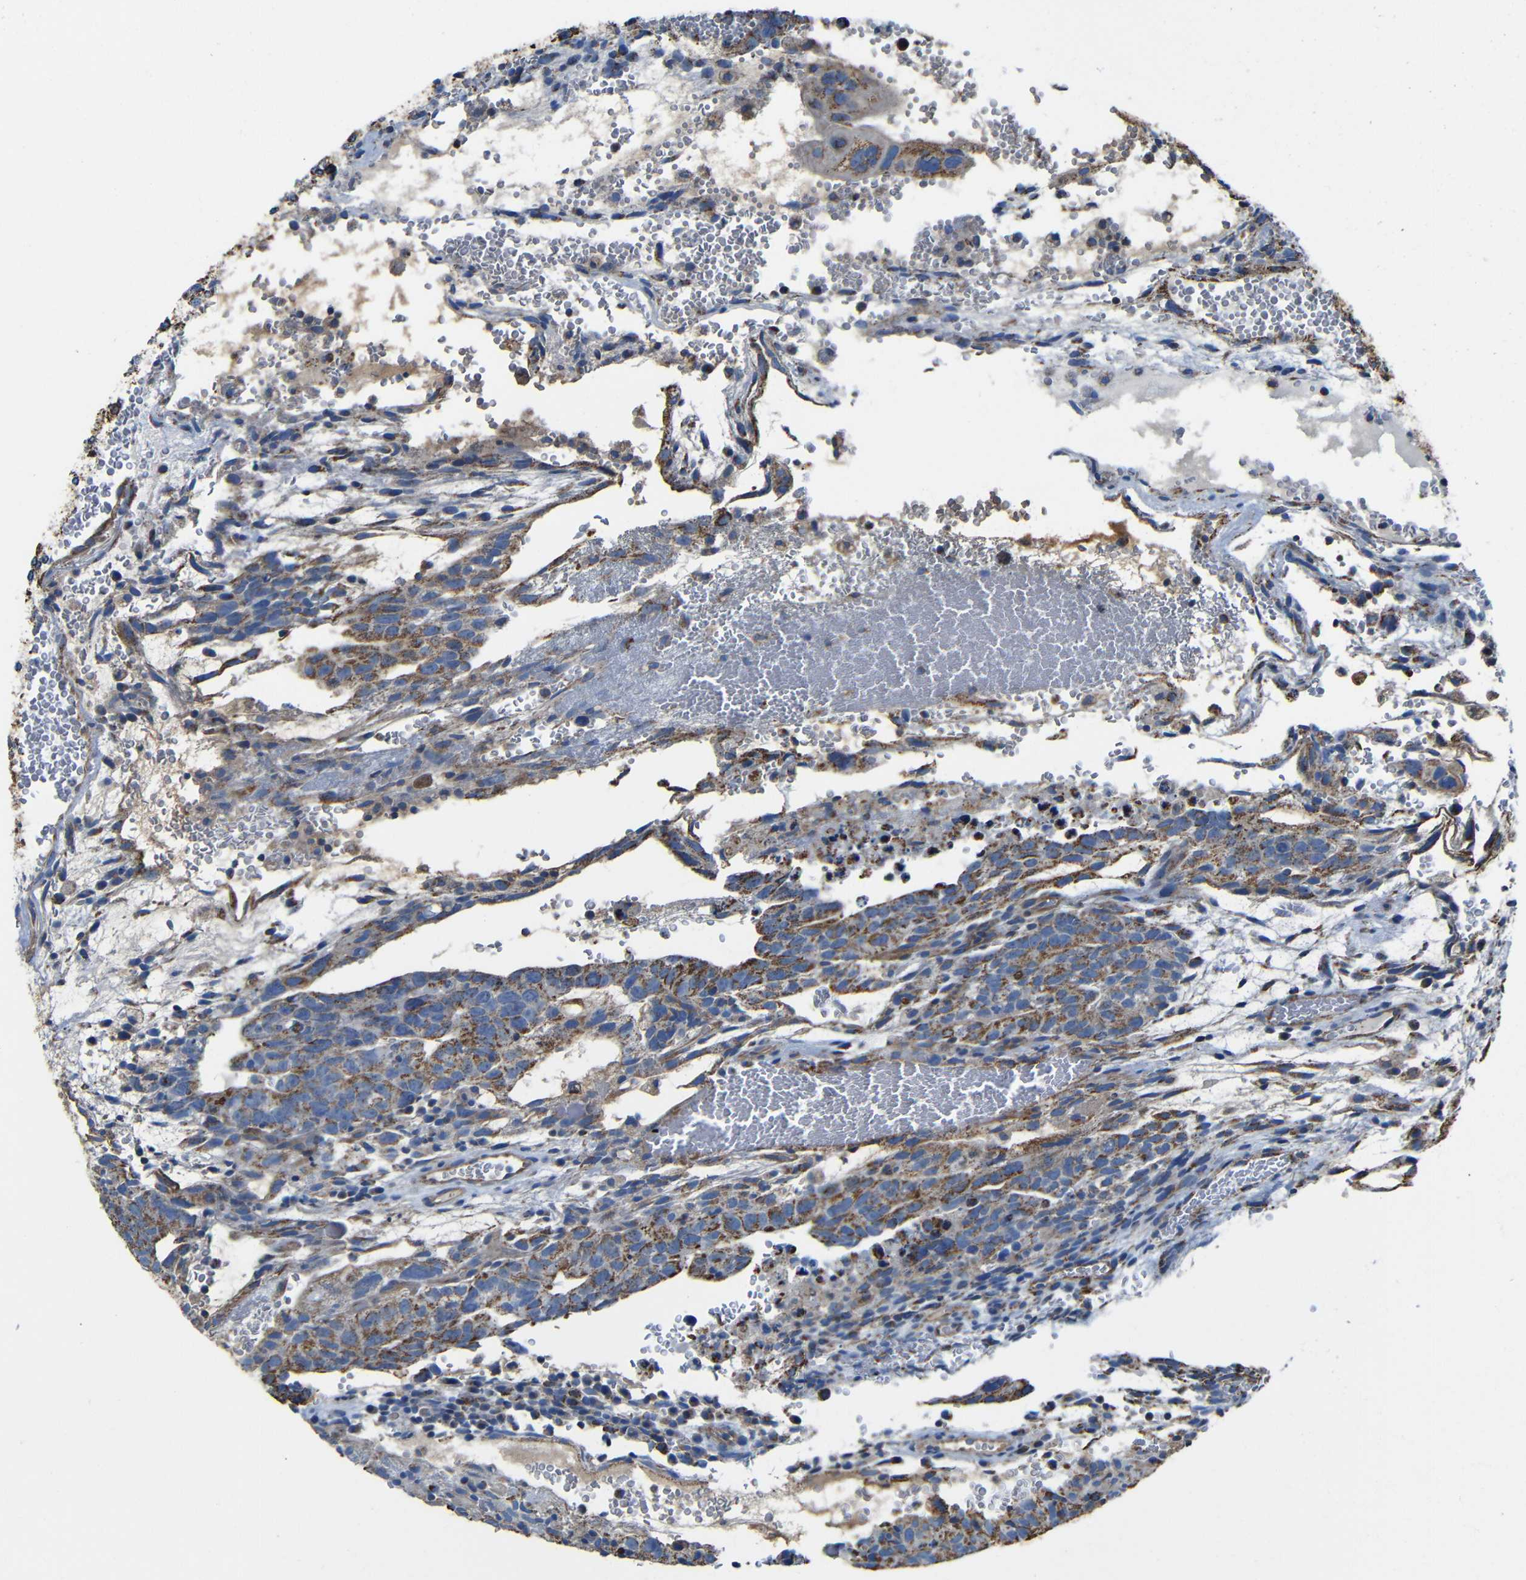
{"staining": {"intensity": "strong", "quantity": ">75%", "location": "cytoplasmic/membranous"}, "tissue": "testis cancer", "cell_type": "Tumor cells", "image_type": "cancer", "snomed": [{"axis": "morphology", "description": "Seminoma, NOS"}, {"axis": "morphology", "description": "Carcinoma, Embryonal, NOS"}, {"axis": "topography", "description": "Testis"}], "caption": "Approximately >75% of tumor cells in testis cancer (seminoma) exhibit strong cytoplasmic/membranous protein expression as visualized by brown immunohistochemical staining.", "gene": "INTS6L", "patient": {"sex": "male", "age": 52}}